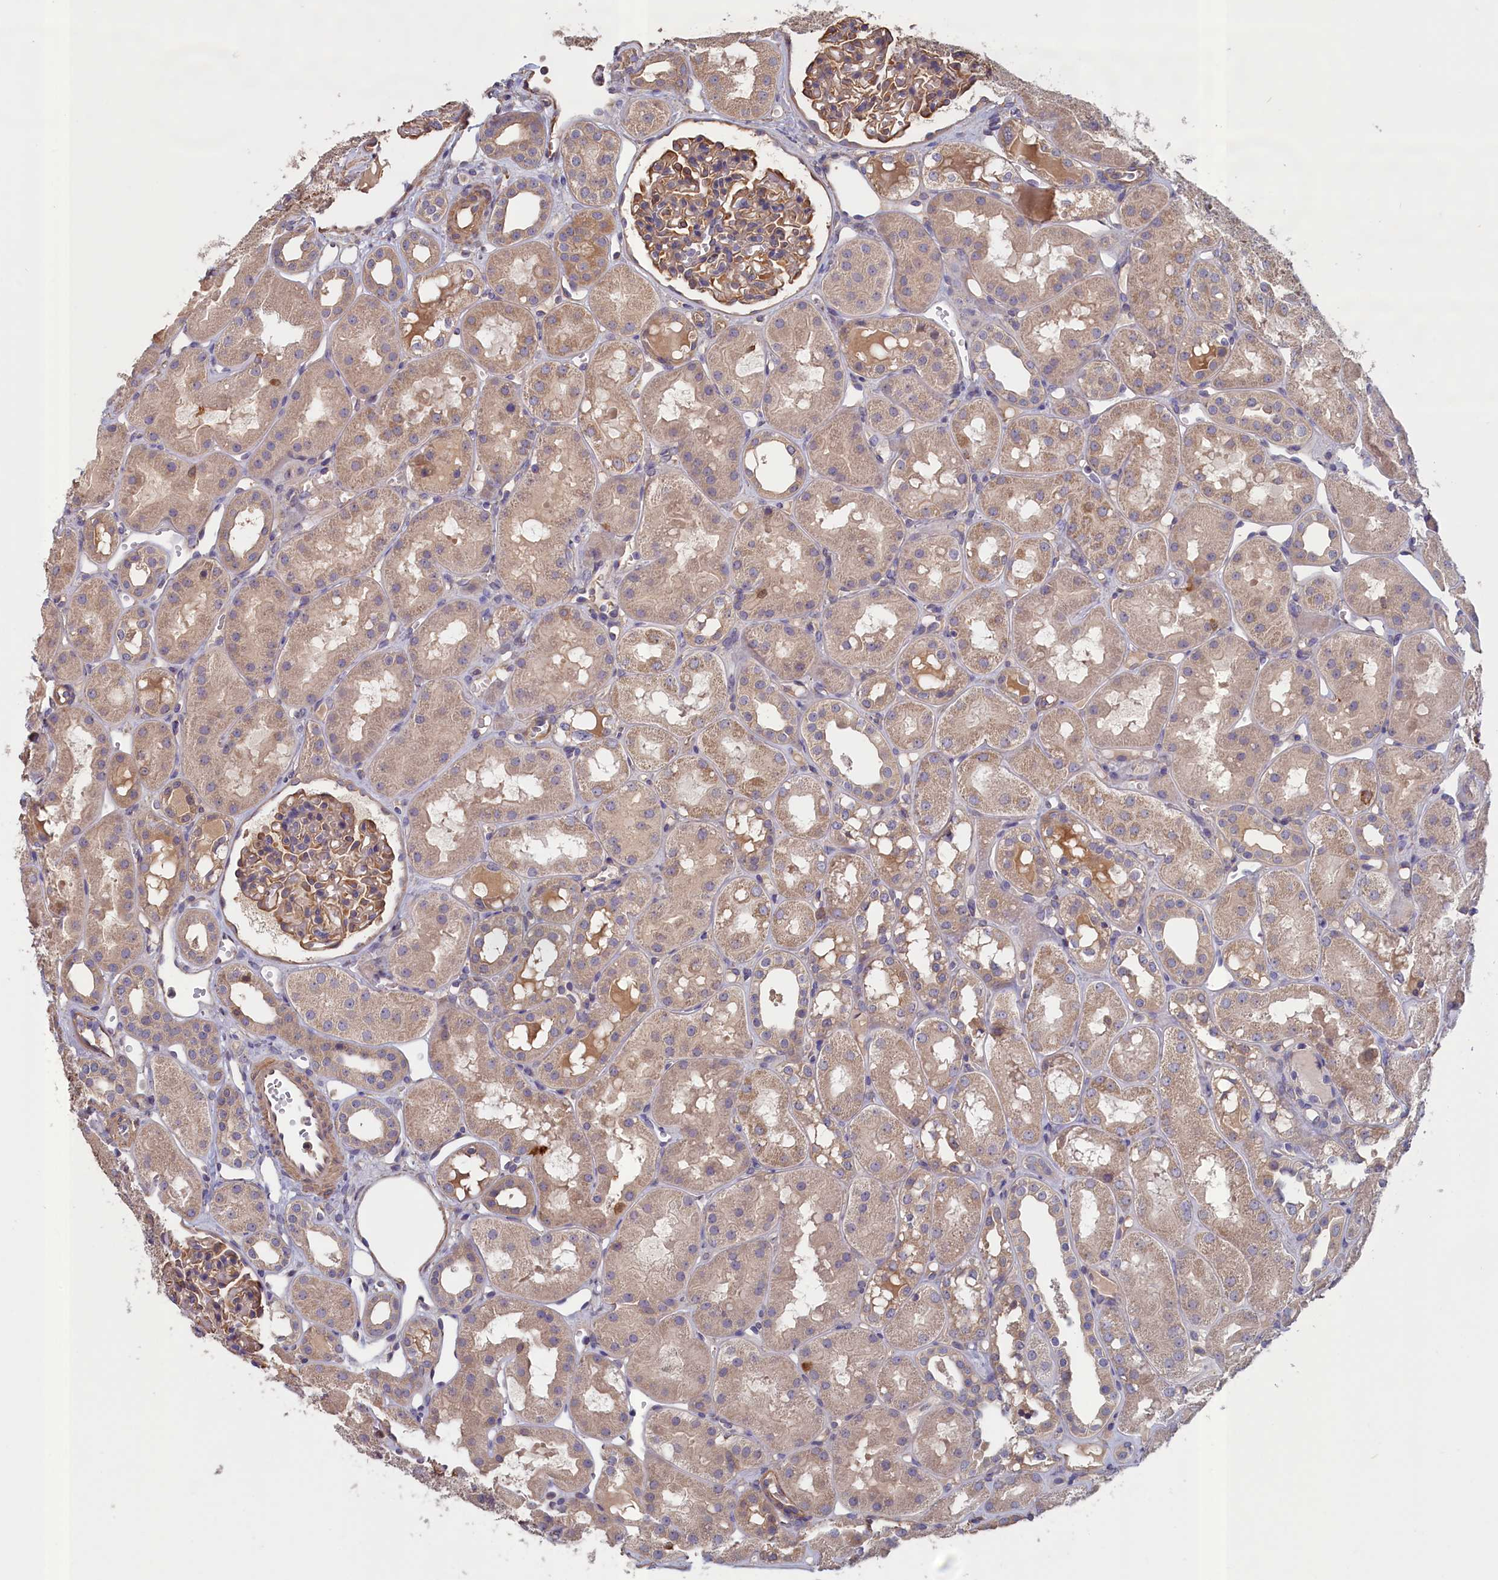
{"staining": {"intensity": "moderate", "quantity": "<25%", "location": "cytoplasmic/membranous"}, "tissue": "kidney", "cell_type": "Cells in glomeruli", "image_type": "normal", "snomed": [{"axis": "morphology", "description": "Normal tissue, NOS"}, {"axis": "topography", "description": "Kidney"}], "caption": "Immunohistochemistry (IHC) image of benign human kidney stained for a protein (brown), which exhibits low levels of moderate cytoplasmic/membranous expression in approximately <25% of cells in glomeruli.", "gene": "ANKRD2", "patient": {"sex": "male", "age": 16}}